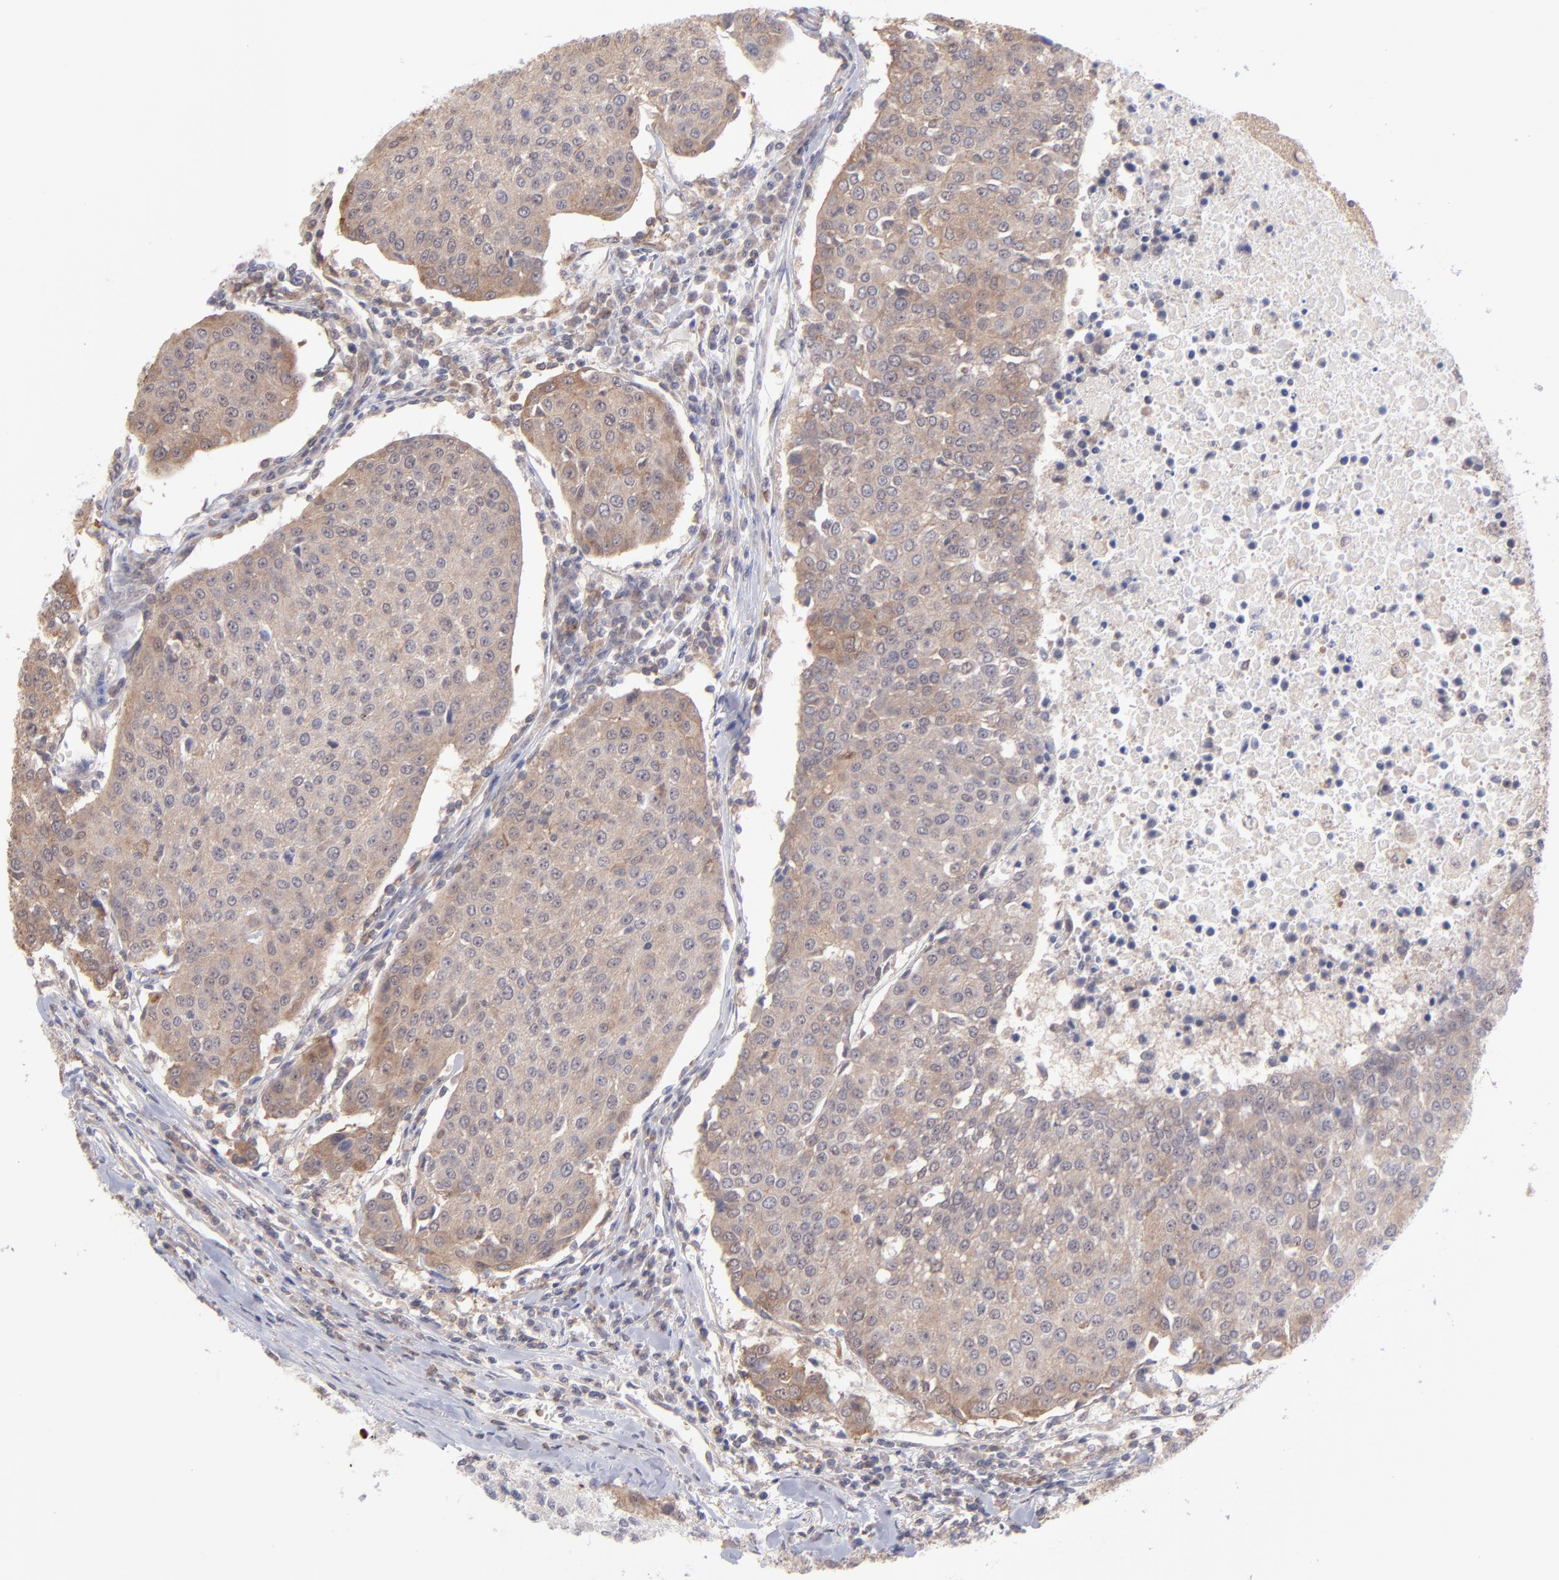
{"staining": {"intensity": "weak", "quantity": "25%-75%", "location": "cytoplasmic/membranous"}, "tissue": "urothelial cancer", "cell_type": "Tumor cells", "image_type": "cancer", "snomed": [{"axis": "morphology", "description": "Urothelial carcinoma, High grade"}, {"axis": "topography", "description": "Urinary bladder"}], "caption": "This micrograph demonstrates IHC staining of urothelial carcinoma (high-grade), with low weak cytoplasmic/membranous expression in about 25%-75% of tumor cells.", "gene": "OAS1", "patient": {"sex": "female", "age": 85}}